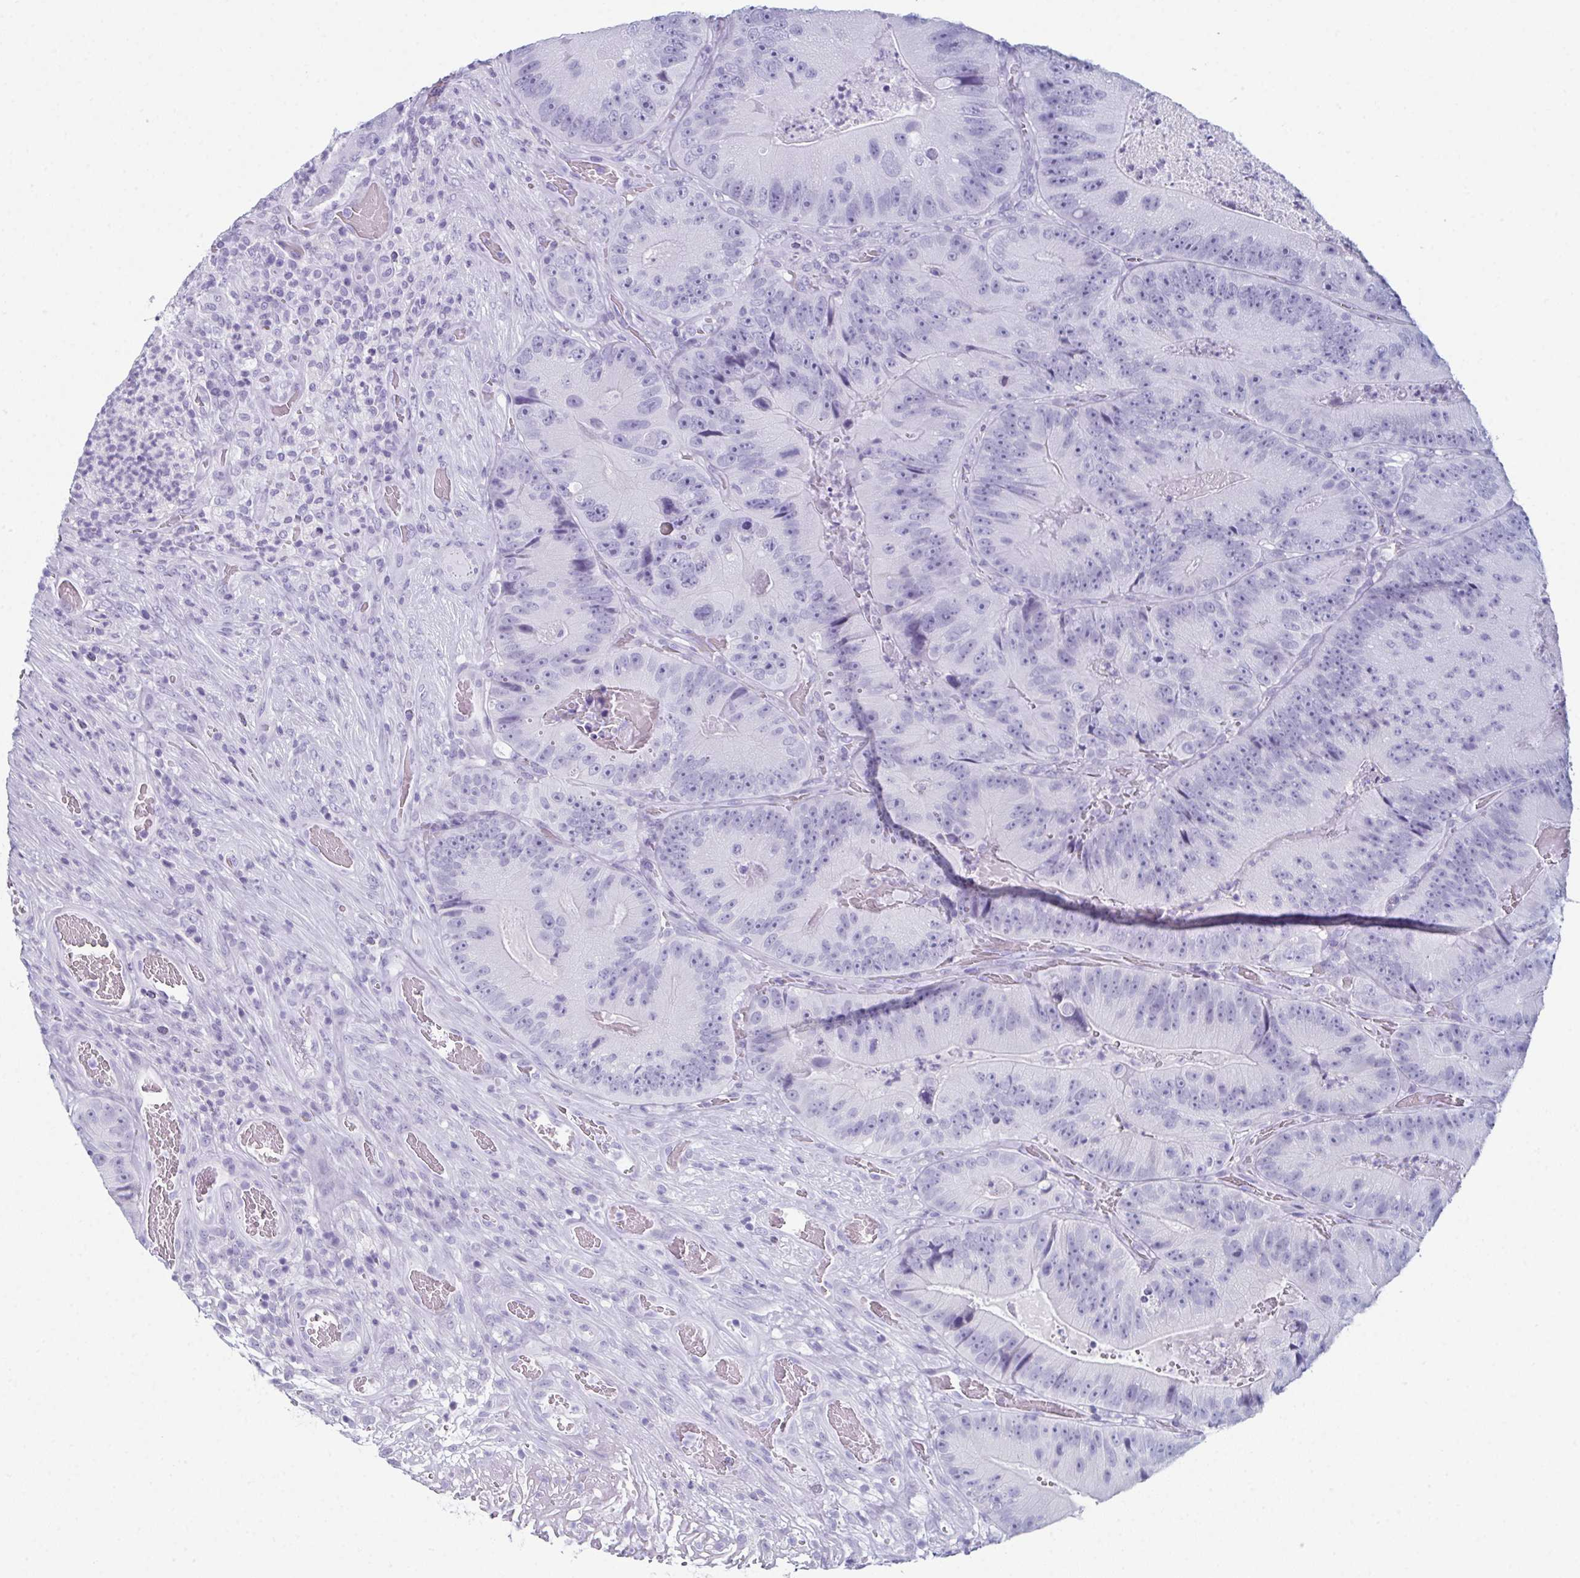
{"staining": {"intensity": "negative", "quantity": "none", "location": "none"}, "tissue": "colorectal cancer", "cell_type": "Tumor cells", "image_type": "cancer", "snomed": [{"axis": "morphology", "description": "Adenocarcinoma, NOS"}, {"axis": "topography", "description": "Colon"}], "caption": "This is a image of IHC staining of colorectal adenocarcinoma, which shows no staining in tumor cells.", "gene": "ENKUR", "patient": {"sex": "female", "age": 86}}